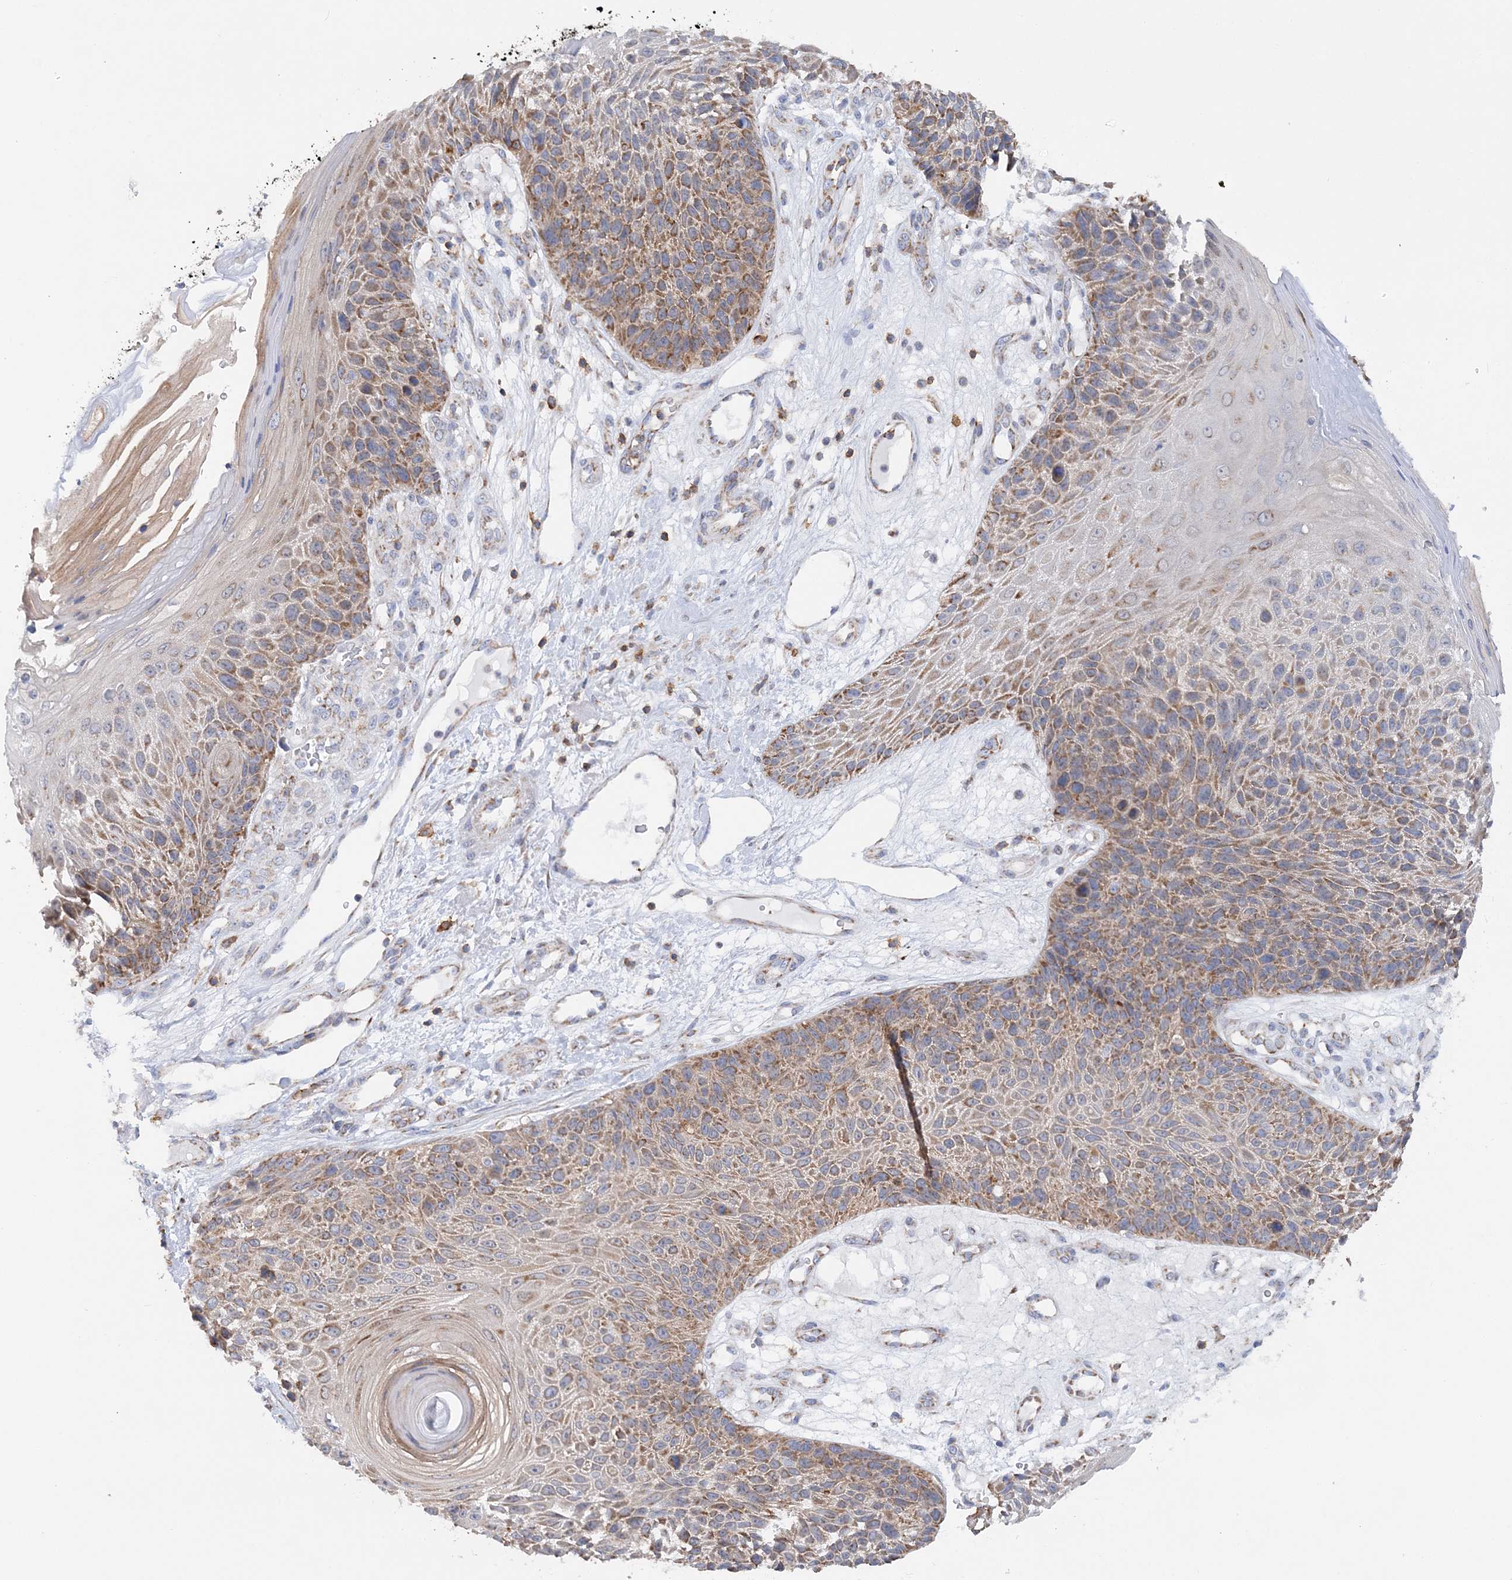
{"staining": {"intensity": "moderate", "quantity": ">75%", "location": "cytoplasmic/membranous"}, "tissue": "skin cancer", "cell_type": "Tumor cells", "image_type": "cancer", "snomed": [{"axis": "morphology", "description": "Squamous cell carcinoma, NOS"}, {"axis": "topography", "description": "Skin"}], "caption": "Immunohistochemical staining of human squamous cell carcinoma (skin) reveals moderate cytoplasmic/membranous protein expression in approximately >75% of tumor cells.", "gene": "TTC32", "patient": {"sex": "female", "age": 88}}